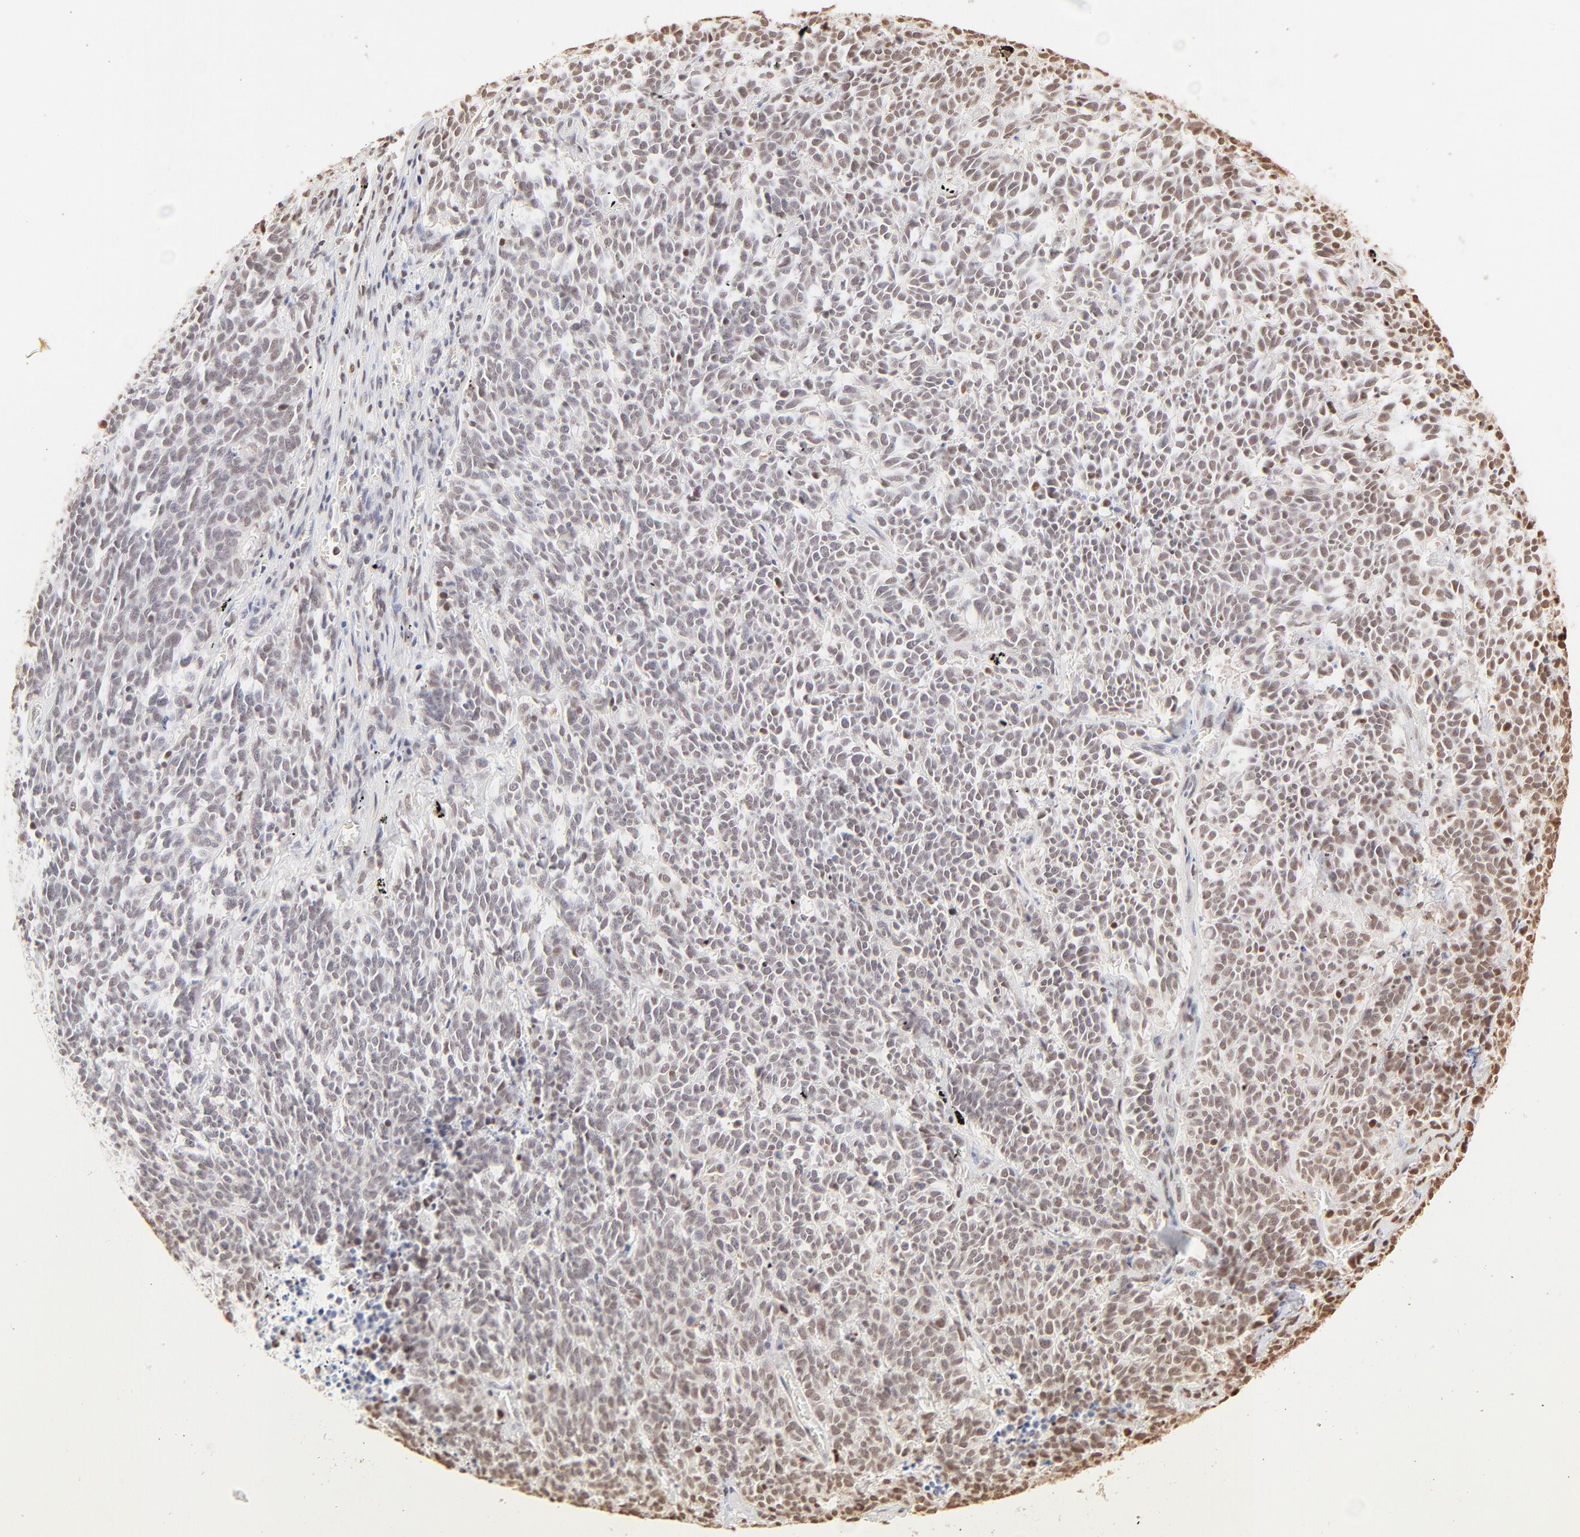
{"staining": {"intensity": "weak", "quantity": "25%-75%", "location": "nuclear"}, "tissue": "lung cancer", "cell_type": "Tumor cells", "image_type": "cancer", "snomed": [{"axis": "morphology", "description": "Neoplasm, malignant, NOS"}, {"axis": "topography", "description": "Lung"}], "caption": "Immunohistochemistry photomicrograph of neoplastic tissue: human lung cancer stained using immunohistochemistry demonstrates low levels of weak protein expression localized specifically in the nuclear of tumor cells, appearing as a nuclear brown color.", "gene": "ZNF540", "patient": {"sex": "female", "age": 58}}